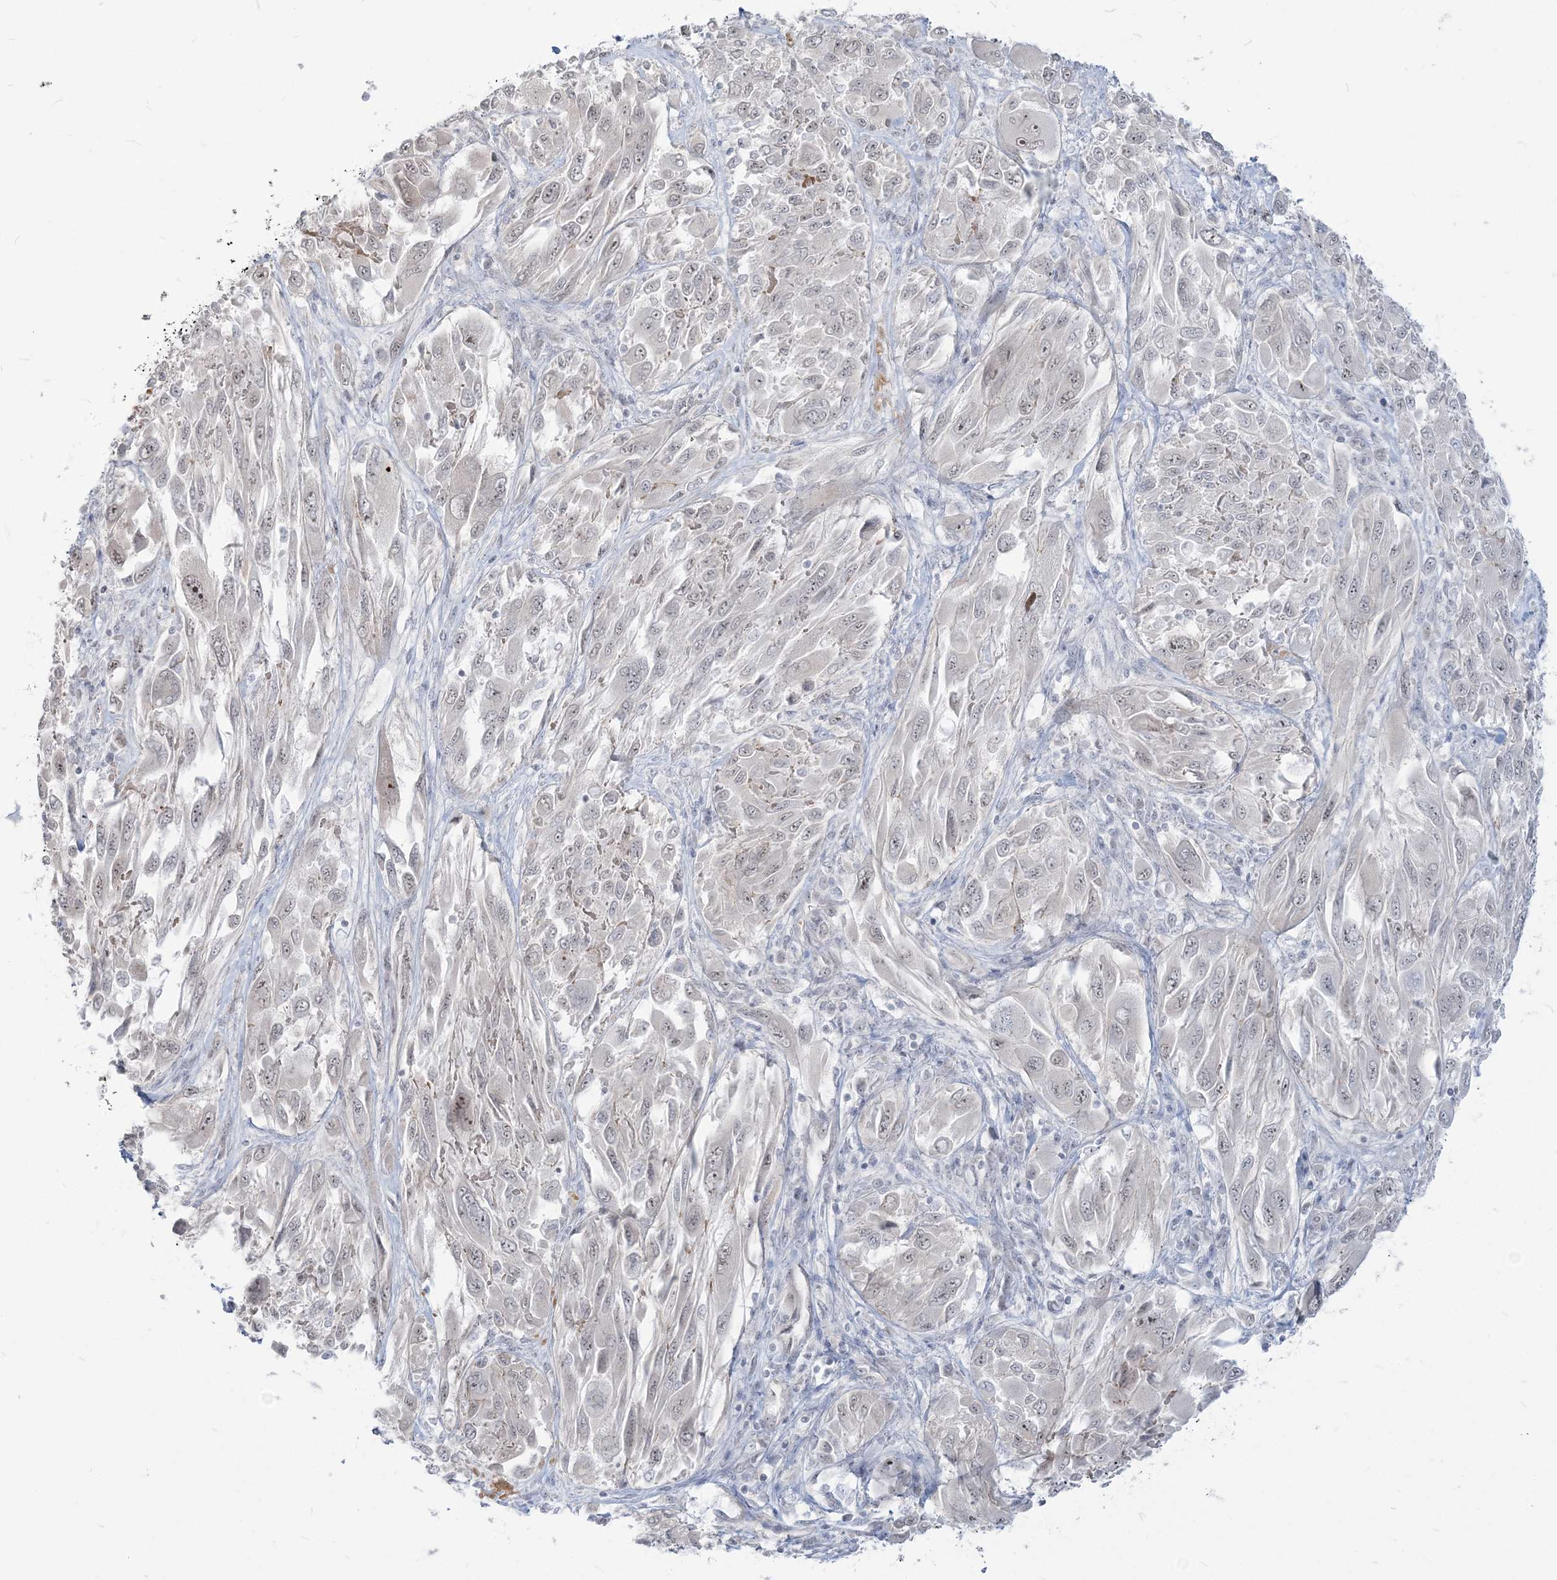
{"staining": {"intensity": "weak", "quantity": "<25%", "location": "nuclear"}, "tissue": "melanoma", "cell_type": "Tumor cells", "image_type": "cancer", "snomed": [{"axis": "morphology", "description": "Malignant melanoma, NOS"}, {"axis": "topography", "description": "Skin"}], "caption": "Histopathology image shows no protein staining in tumor cells of melanoma tissue.", "gene": "SDAD1", "patient": {"sex": "female", "age": 91}}